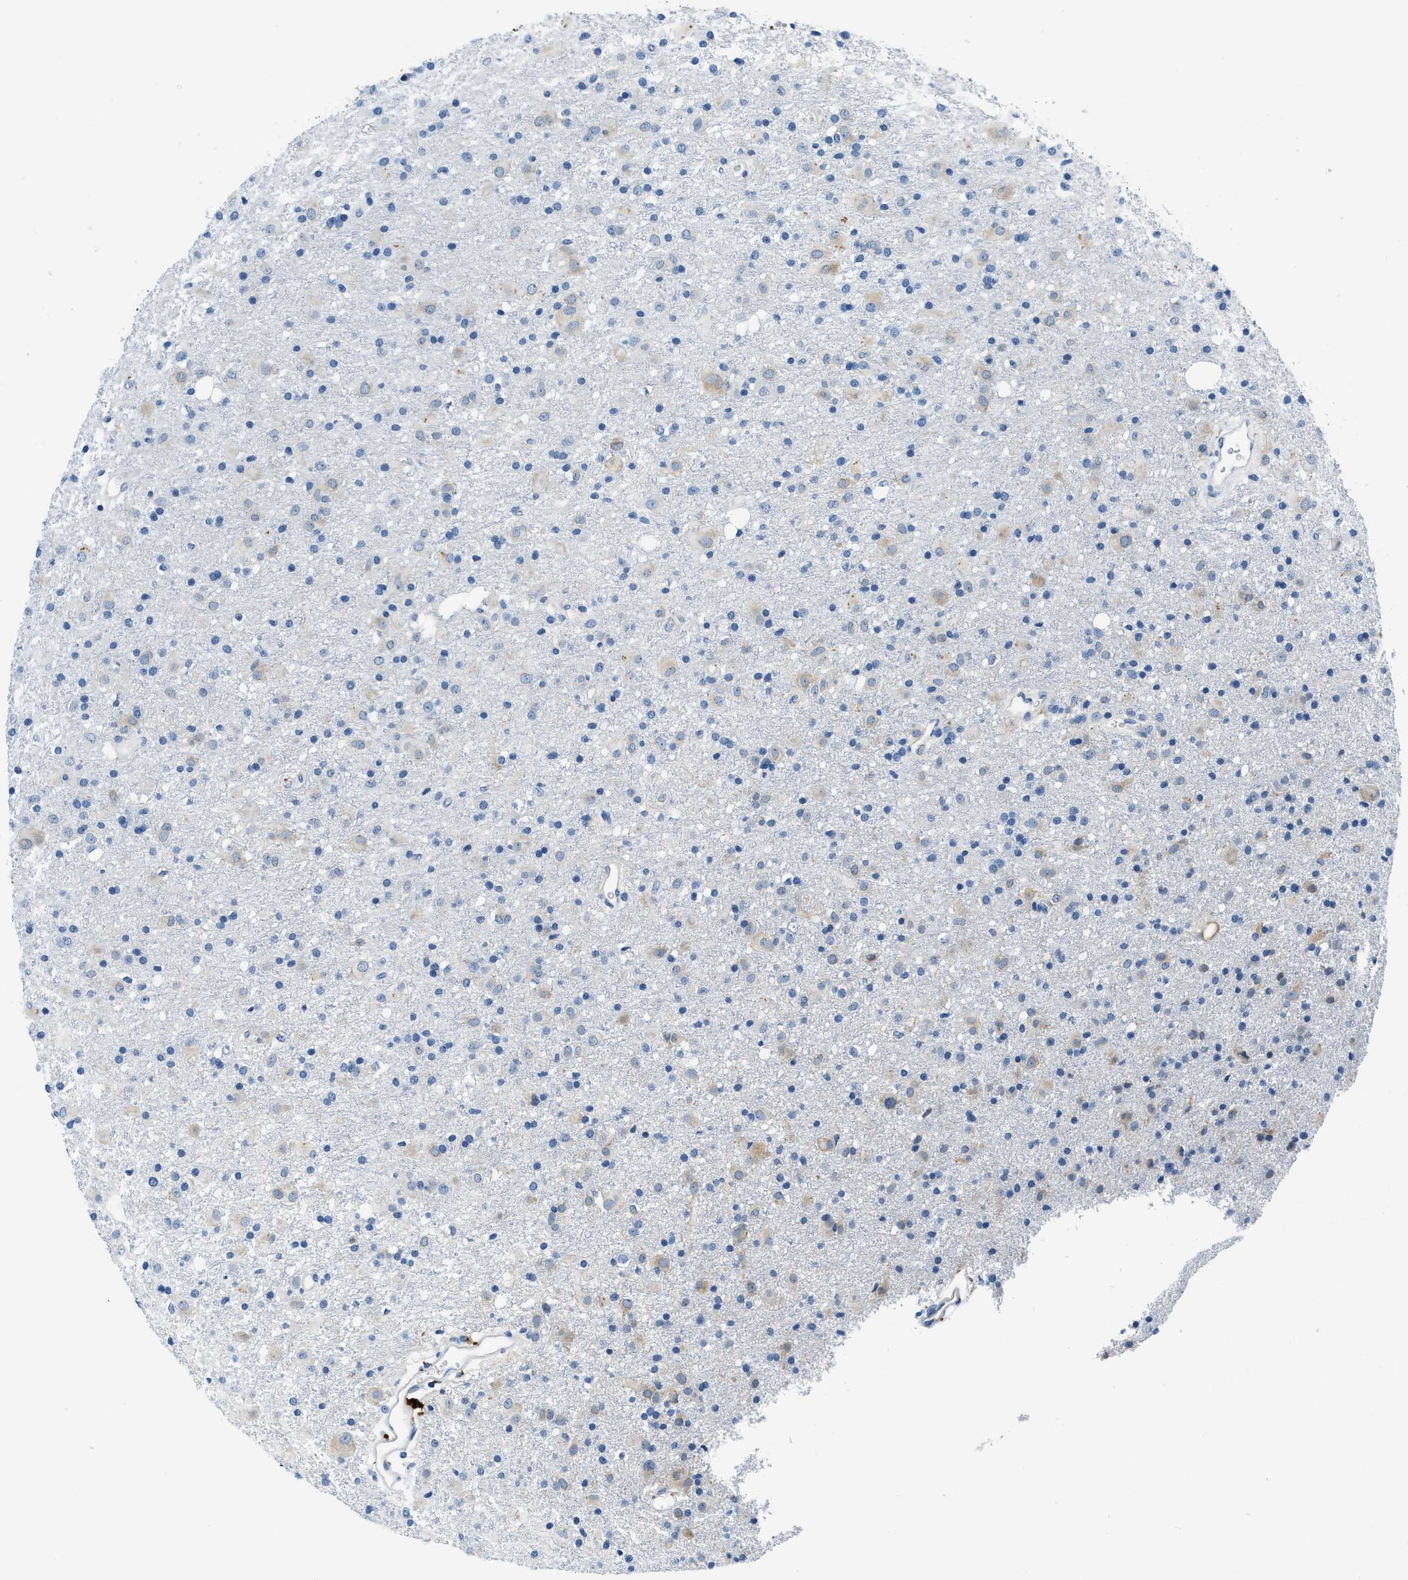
{"staining": {"intensity": "weak", "quantity": "<25%", "location": "cytoplasmic/membranous"}, "tissue": "glioma", "cell_type": "Tumor cells", "image_type": "cancer", "snomed": [{"axis": "morphology", "description": "Glioma, malignant, Low grade"}, {"axis": "topography", "description": "Brain"}], "caption": "This histopathology image is of glioma stained with immunohistochemistry (IHC) to label a protein in brown with the nuclei are counter-stained blue. There is no staining in tumor cells.", "gene": "UBAC2", "patient": {"sex": "male", "age": 65}}